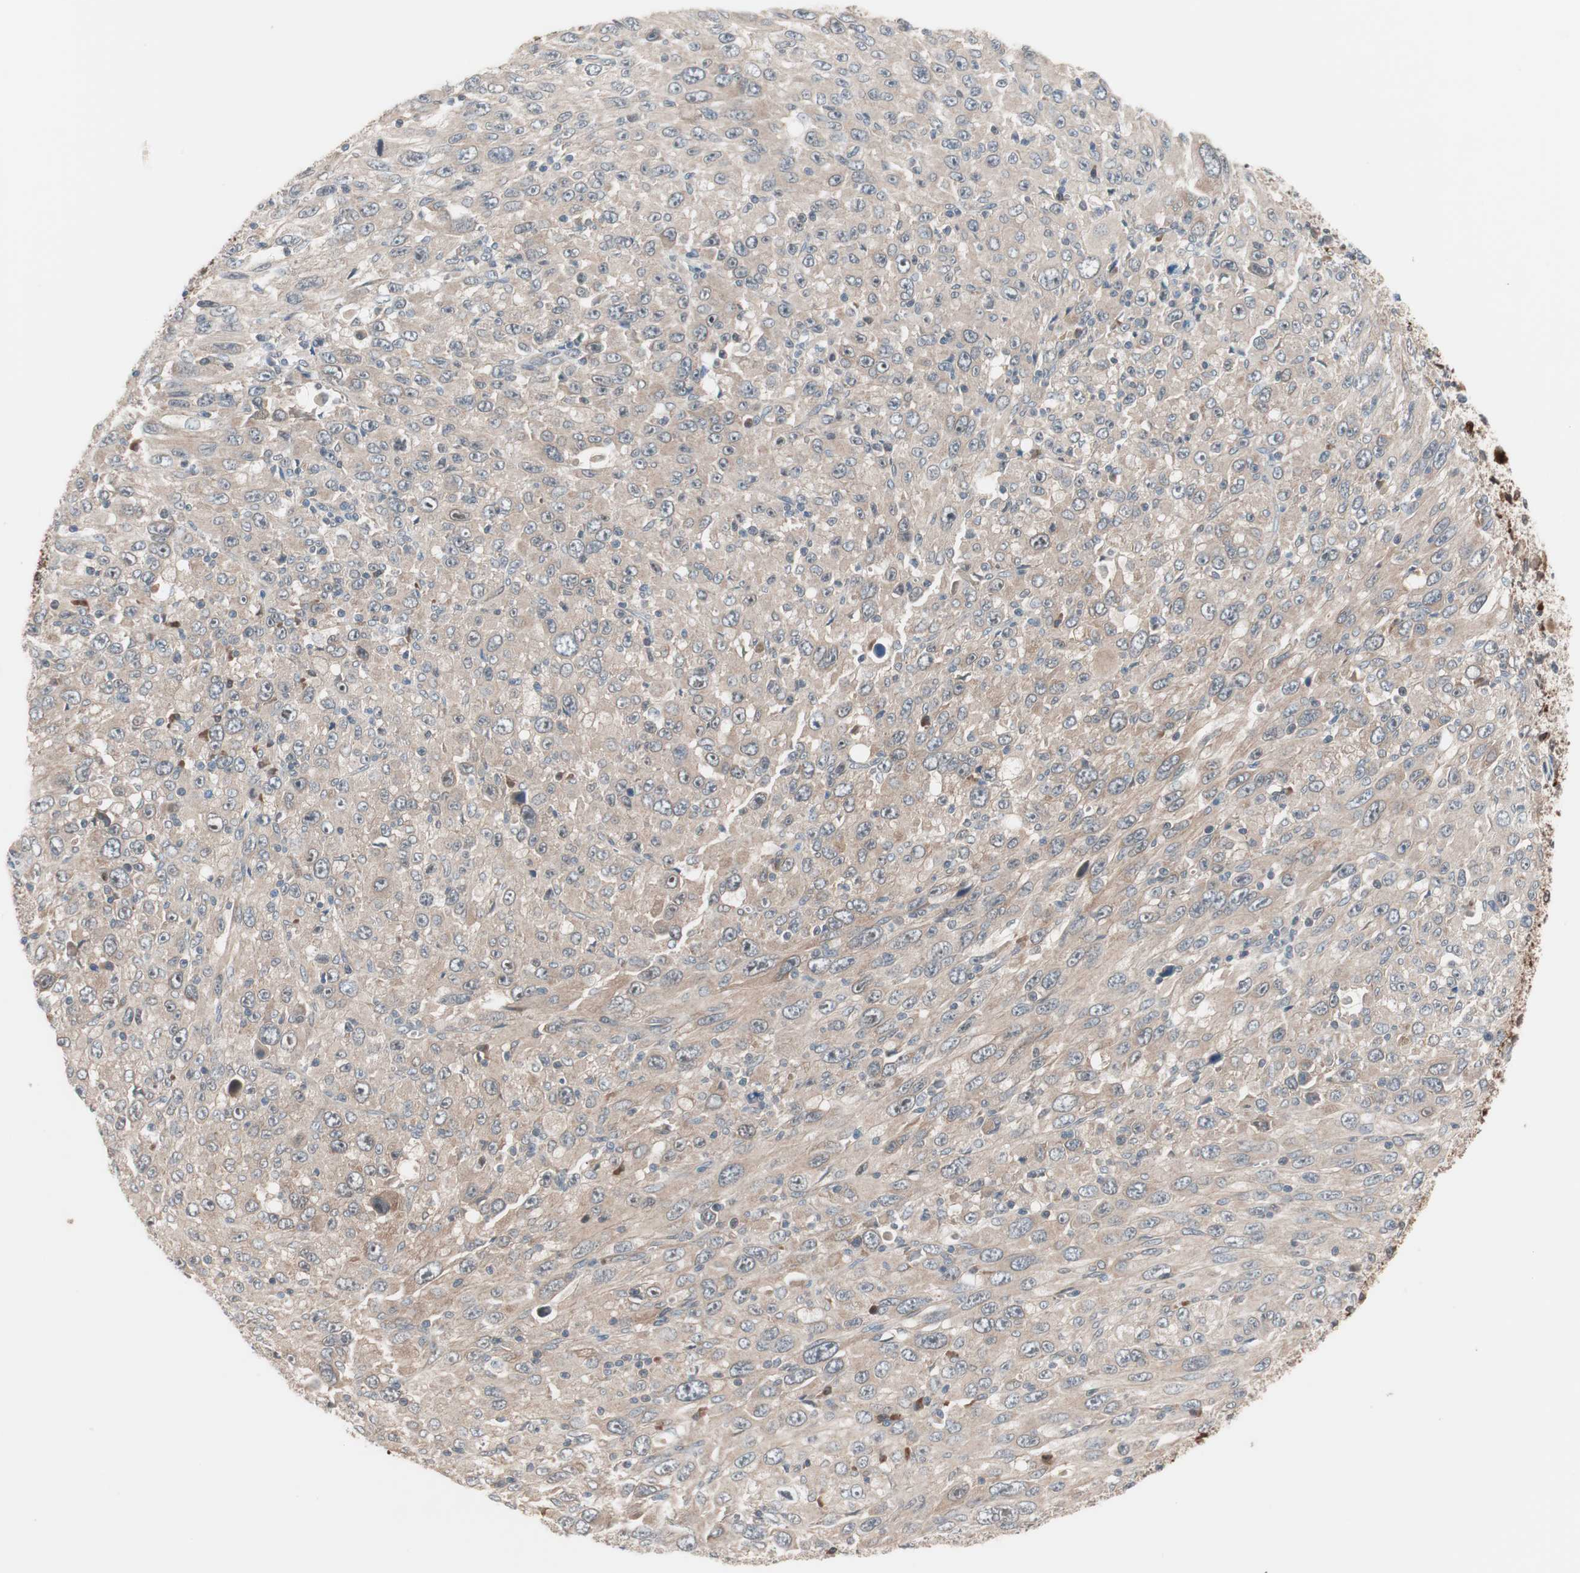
{"staining": {"intensity": "weak", "quantity": ">75%", "location": "cytoplasmic/membranous"}, "tissue": "melanoma", "cell_type": "Tumor cells", "image_type": "cancer", "snomed": [{"axis": "morphology", "description": "Malignant melanoma, Metastatic site"}, {"axis": "topography", "description": "Skin"}], "caption": "Weak cytoplasmic/membranous staining for a protein is seen in approximately >75% of tumor cells of malignant melanoma (metastatic site) using immunohistochemistry.", "gene": "HMBS", "patient": {"sex": "female", "age": 56}}